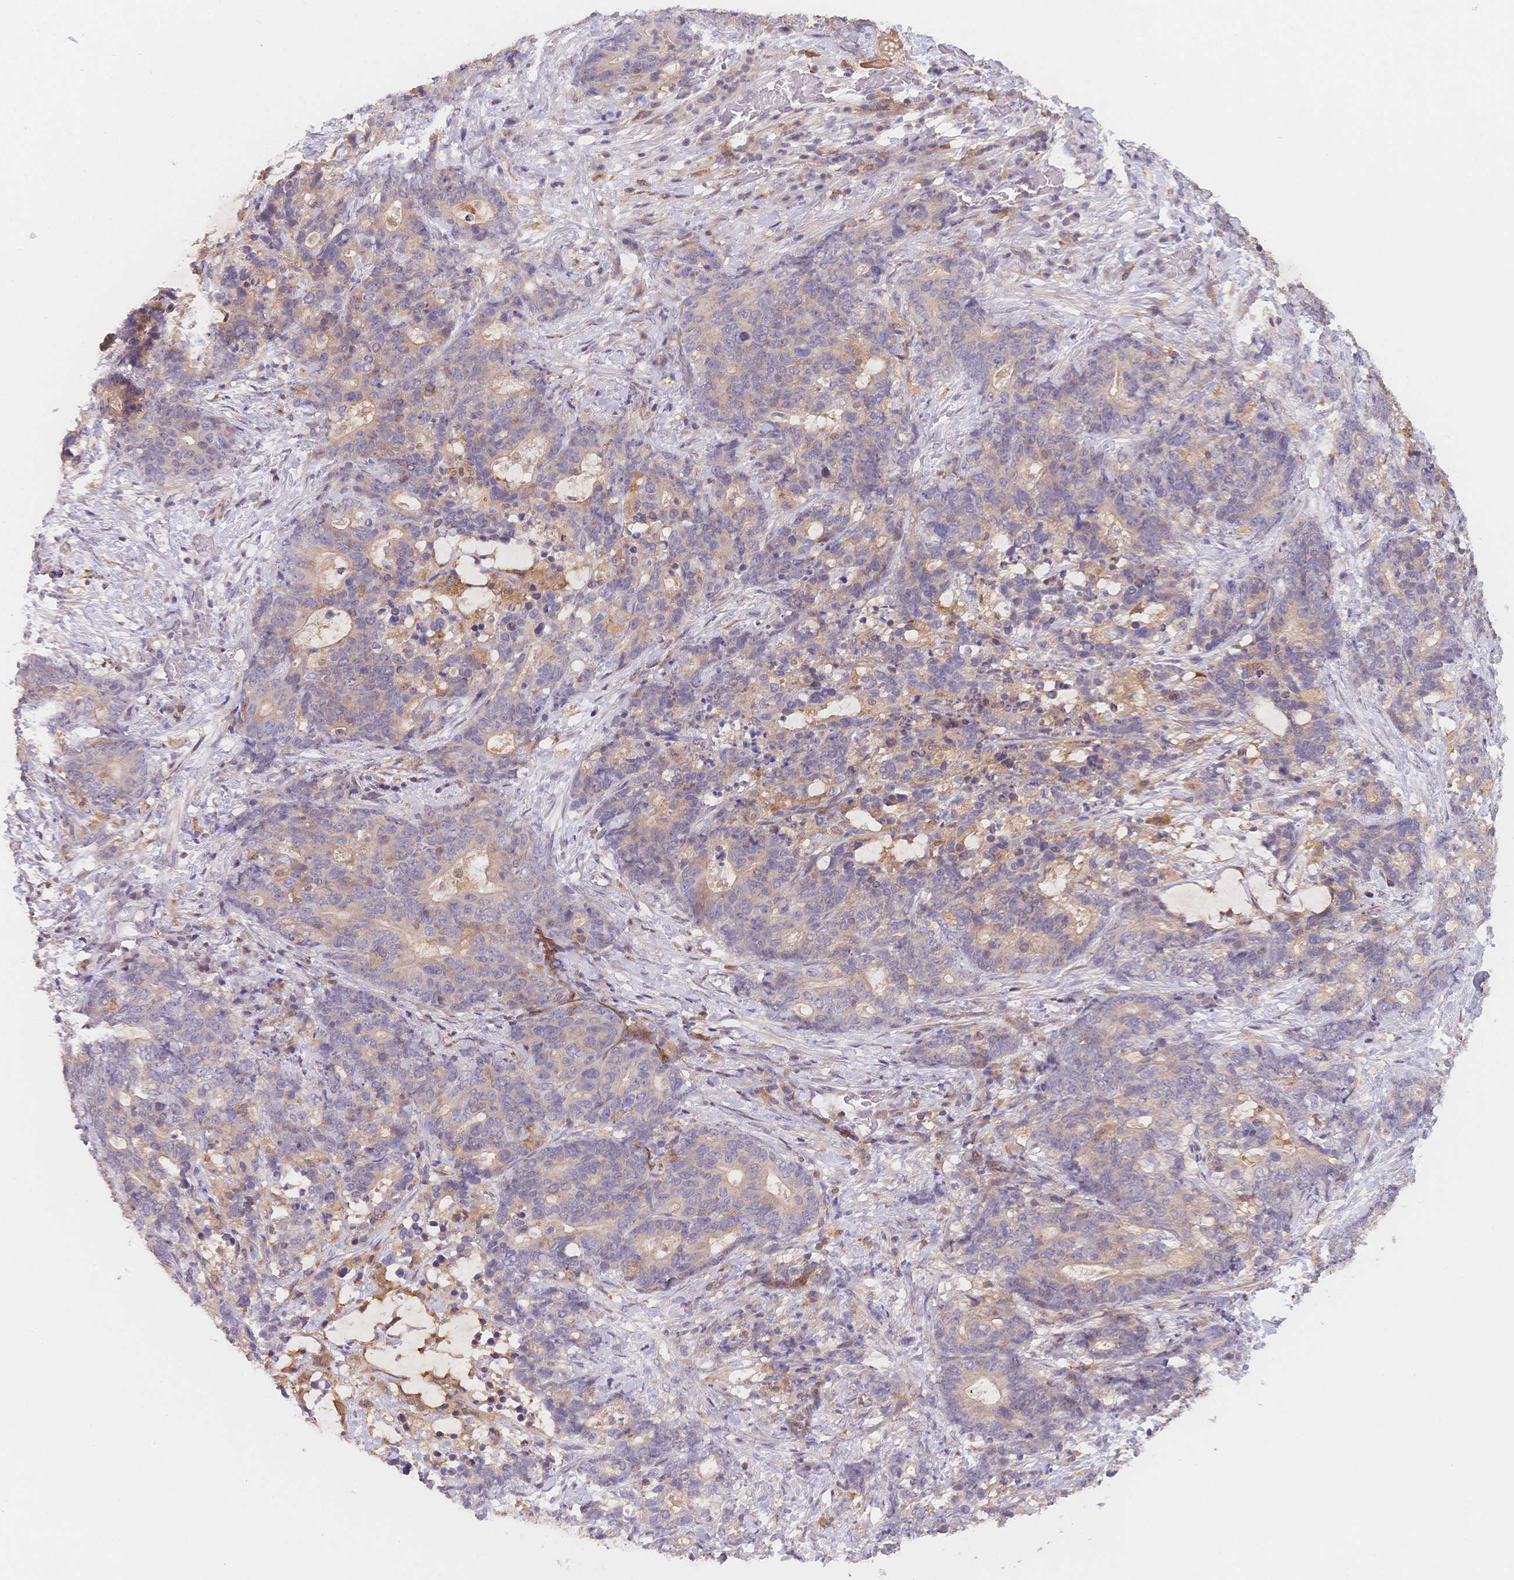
{"staining": {"intensity": "weak", "quantity": "<25%", "location": "cytoplasmic/membranous"}, "tissue": "stomach cancer", "cell_type": "Tumor cells", "image_type": "cancer", "snomed": [{"axis": "morphology", "description": "Normal tissue, NOS"}, {"axis": "morphology", "description": "Adenocarcinoma, NOS"}, {"axis": "topography", "description": "Stomach"}], "caption": "This is an immunohistochemistry micrograph of adenocarcinoma (stomach). There is no positivity in tumor cells.", "gene": "C12orf75", "patient": {"sex": "female", "age": 64}}